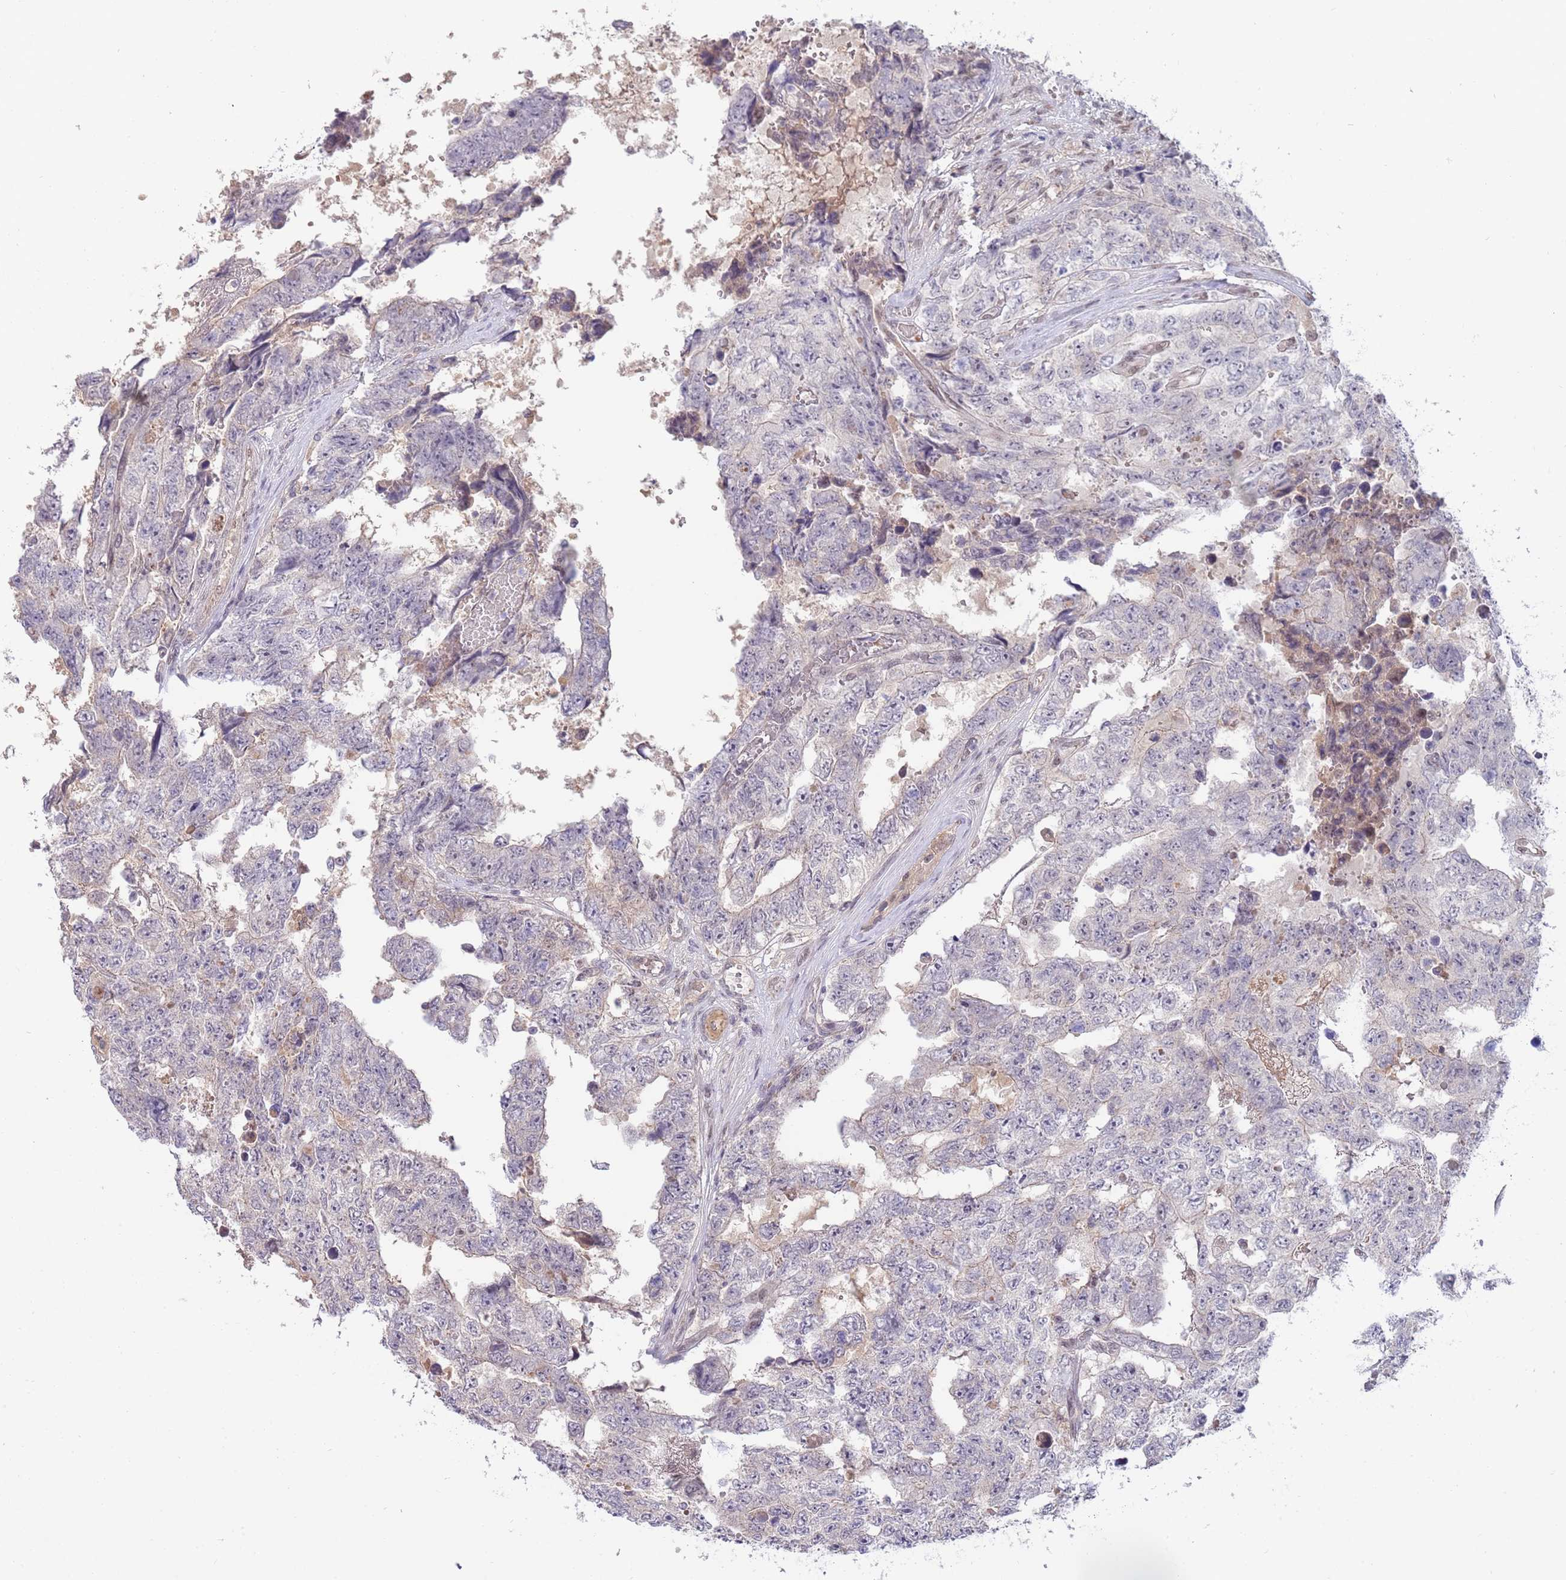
{"staining": {"intensity": "negative", "quantity": "none", "location": "none"}, "tissue": "testis cancer", "cell_type": "Tumor cells", "image_type": "cancer", "snomed": [{"axis": "morphology", "description": "Carcinoma, Embryonal, NOS"}, {"axis": "topography", "description": "Testis"}], "caption": "This is a image of immunohistochemistry staining of testis cancer, which shows no positivity in tumor cells.", "gene": "ZBTB7A", "patient": {"sex": "male", "age": 25}}